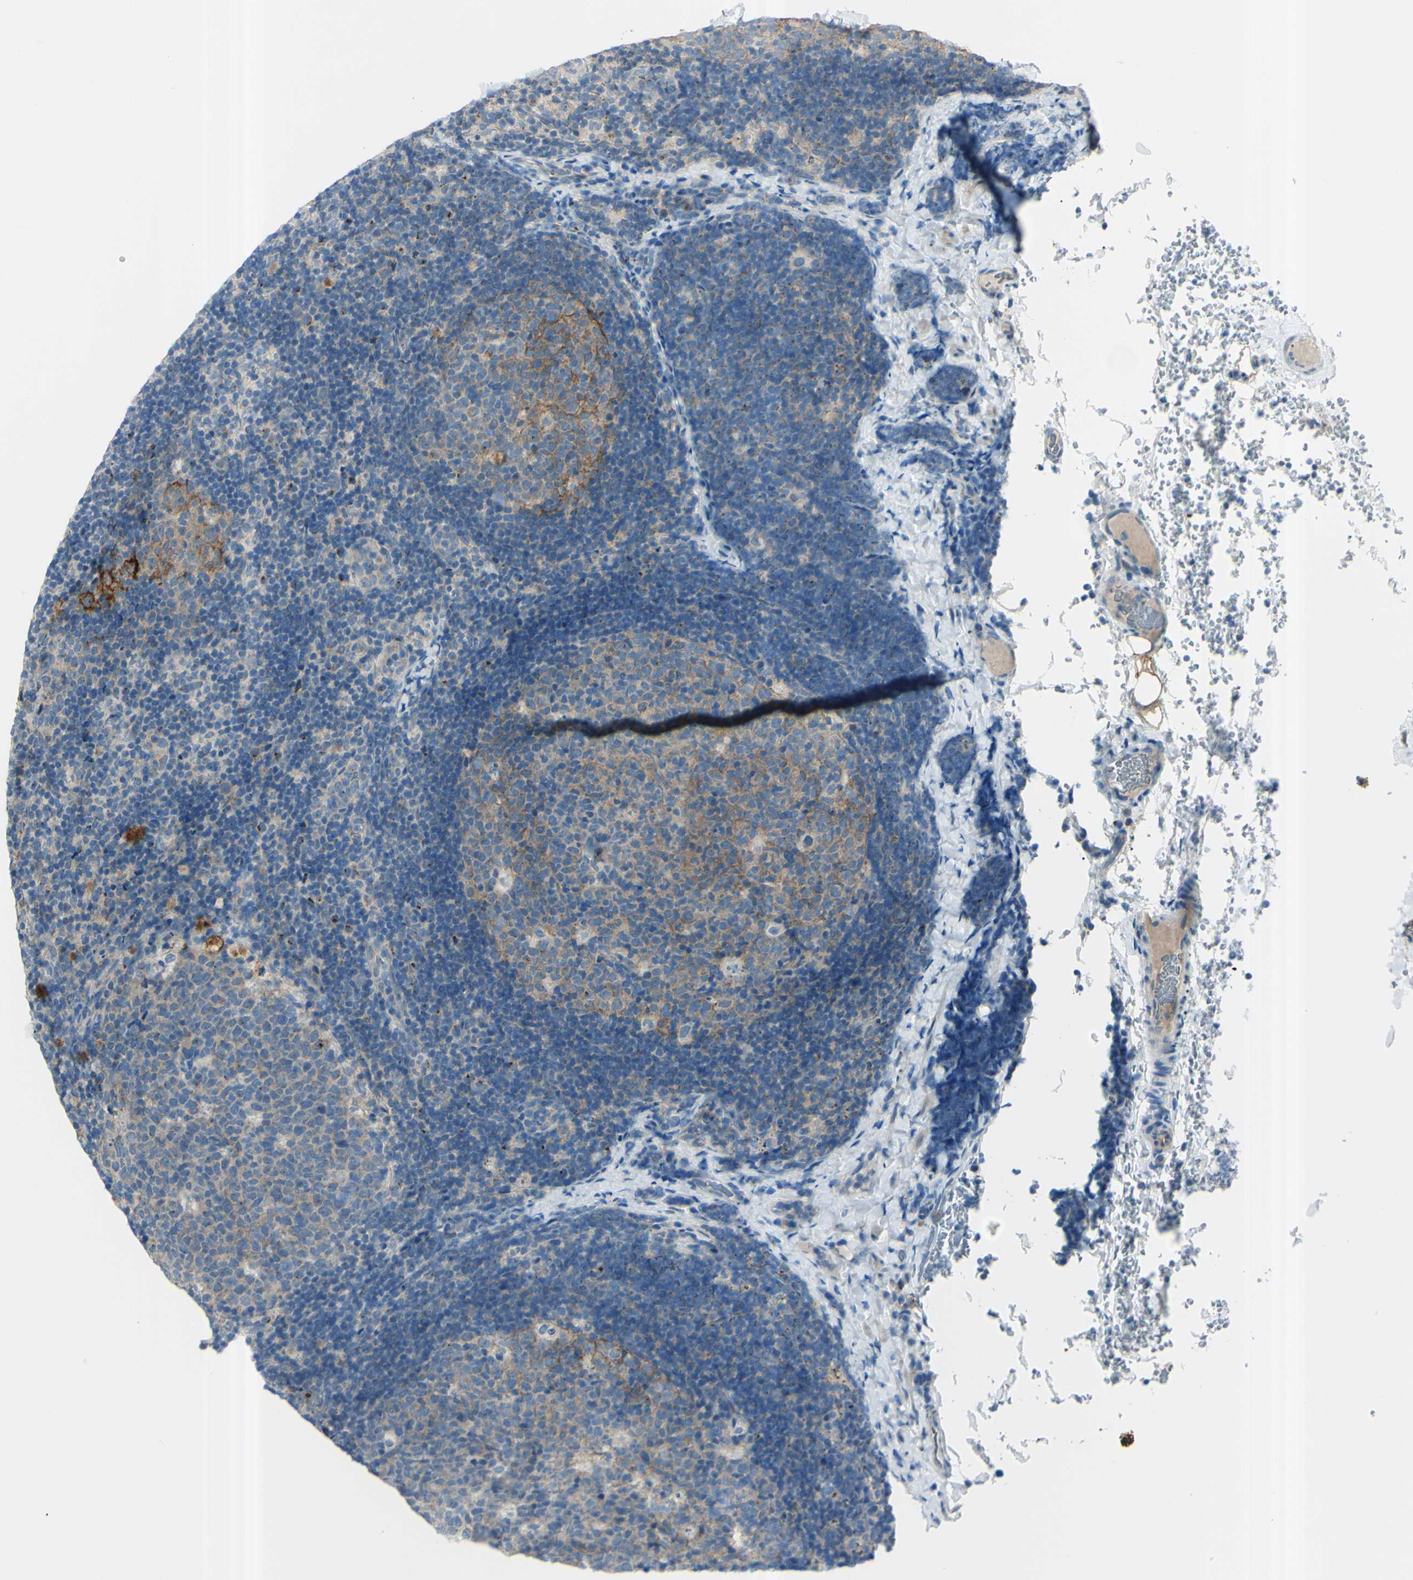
{"staining": {"intensity": "strong", "quantity": ">75%", "location": "cytoplasmic/membranous"}, "tissue": "lymph node", "cell_type": "Germinal center cells", "image_type": "normal", "snomed": [{"axis": "morphology", "description": "Normal tissue, NOS"}, {"axis": "topography", "description": "Lymph node"}], "caption": "Brown immunohistochemical staining in benign human lymph node displays strong cytoplasmic/membranous staining in approximately >75% of germinal center cells.", "gene": "B4GALT1", "patient": {"sex": "female", "age": 14}}